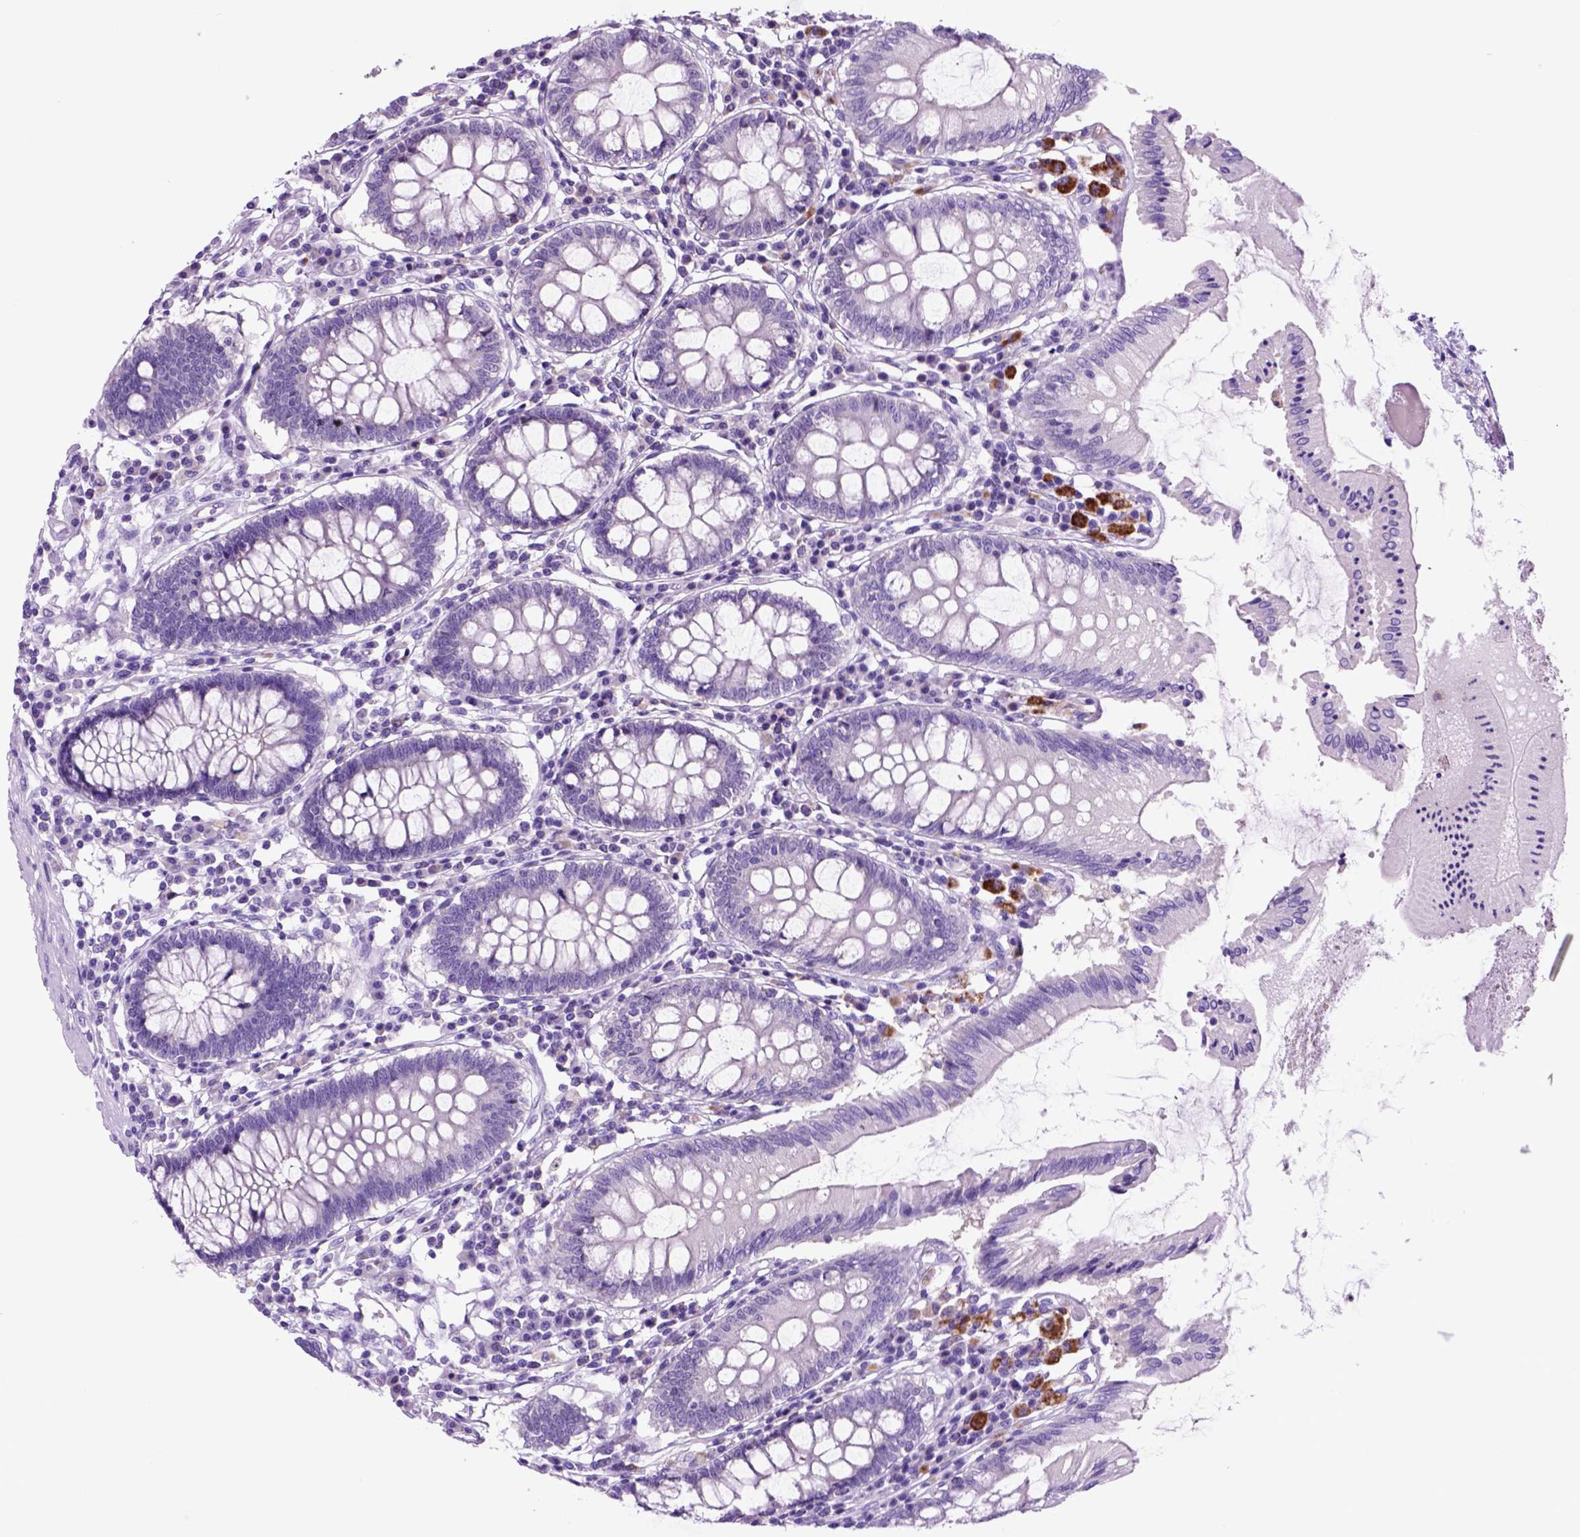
{"staining": {"intensity": "negative", "quantity": "none", "location": "none"}, "tissue": "colon", "cell_type": "Endothelial cells", "image_type": "normal", "snomed": [{"axis": "morphology", "description": "Normal tissue, NOS"}, {"axis": "morphology", "description": "Adenocarcinoma, NOS"}, {"axis": "topography", "description": "Colon"}], "caption": "This micrograph is of normal colon stained with immunohistochemistry (IHC) to label a protein in brown with the nuclei are counter-stained blue. There is no staining in endothelial cells.", "gene": "HHIPL2", "patient": {"sex": "male", "age": 83}}